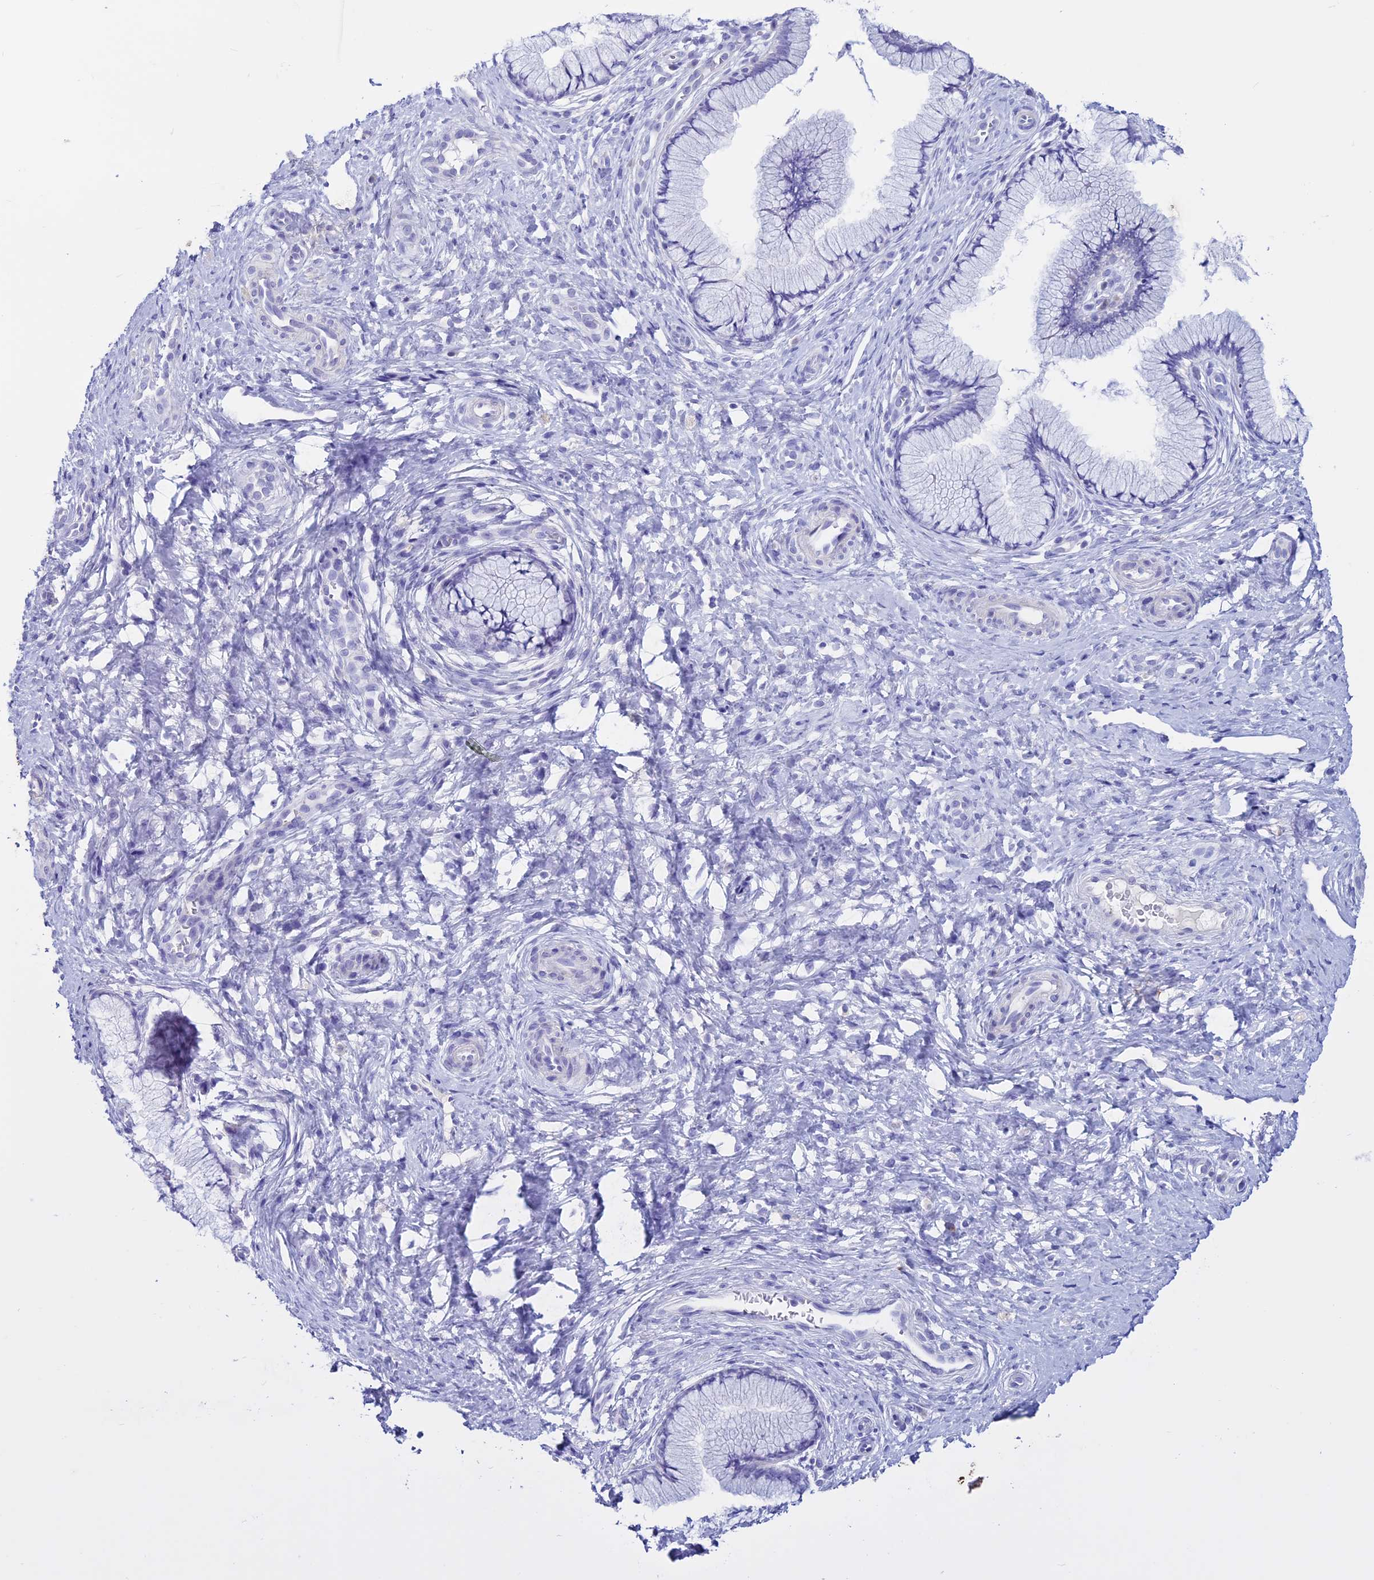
{"staining": {"intensity": "negative", "quantity": "none", "location": "none"}, "tissue": "cervix", "cell_type": "Glandular cells", "image_type": "normal", "snomed": [{"axis": "morphology", "description": "Normal tissue, NOS"}, {"axis": "topography", "description": "Cervix"}], "caption": "IHC micrograph of benign human cervix stained for a protein (brown), which demonstrates no expression in glandular cells. (Stains: DAB IHC with hematoxylin counter stain, Microscopy: brightfield microscopy at high magnification).", "gene": "CLEC2L", "patient": {"sex": "female", "age": 36}}